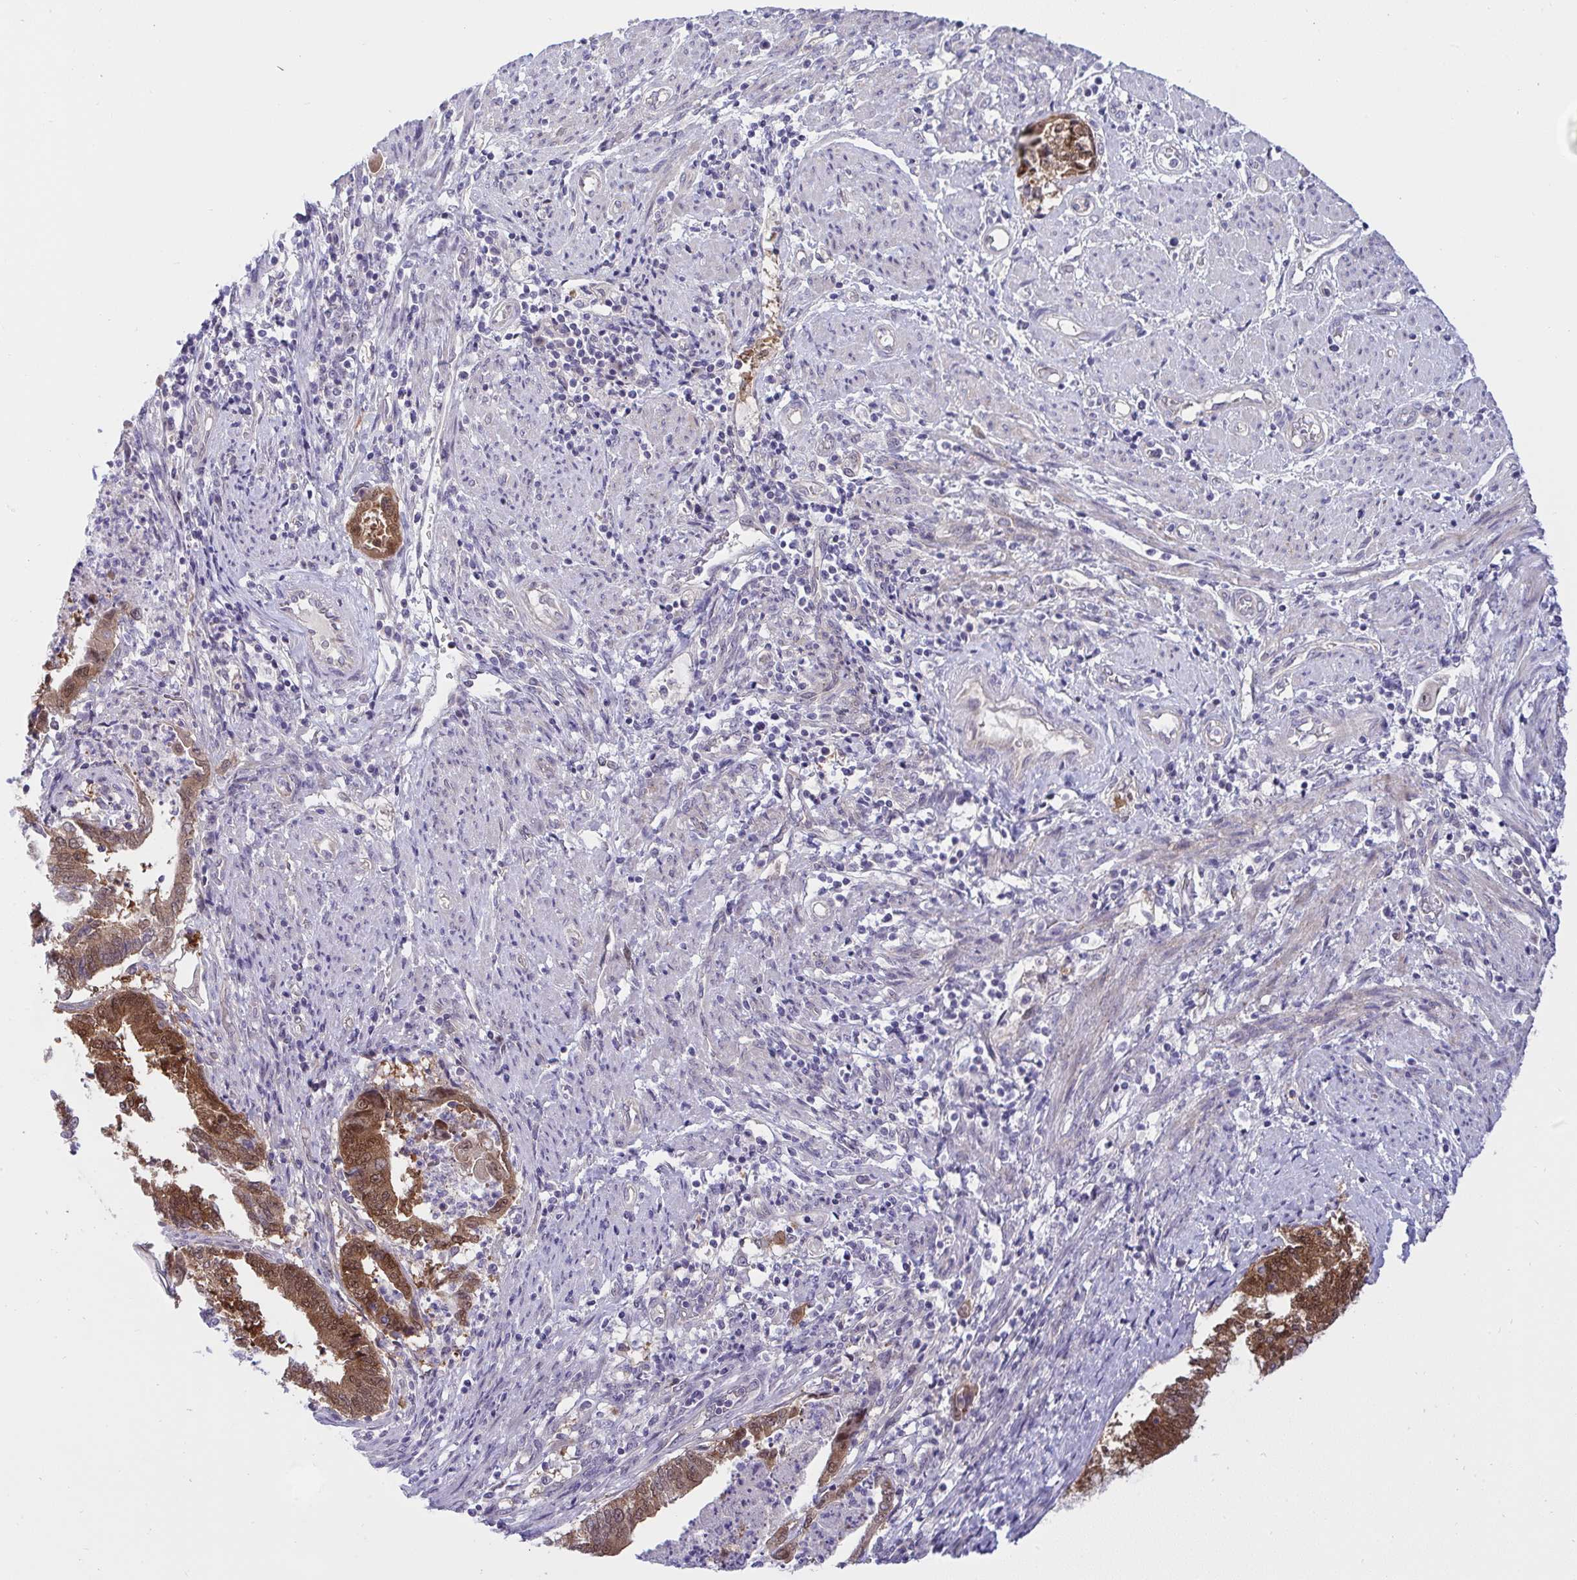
{"staining": {"intensity": "strong", "quantity": ">75%", "location": "cytoplasmic/membranous,nuclear"}, "tissue": "endometrial cancer", "cell_type": "Tumor cells", "image_type": "cancer", "snomed": [{"axis": "morphology", "description": "Adenocarcinoma, NOS"}, {"axis": "topography", "description": "Endometrium"}], "caption": "This is a photomicrograph of immunohistochemistry (IHC) staining of adenocarcinoma (endometrial), which shows strong positivity in the cytoplasmic/membranous and nuclear of tumor cells.", "gene": "HOXD12", "patient": {"sex": "female", "age": 65}}